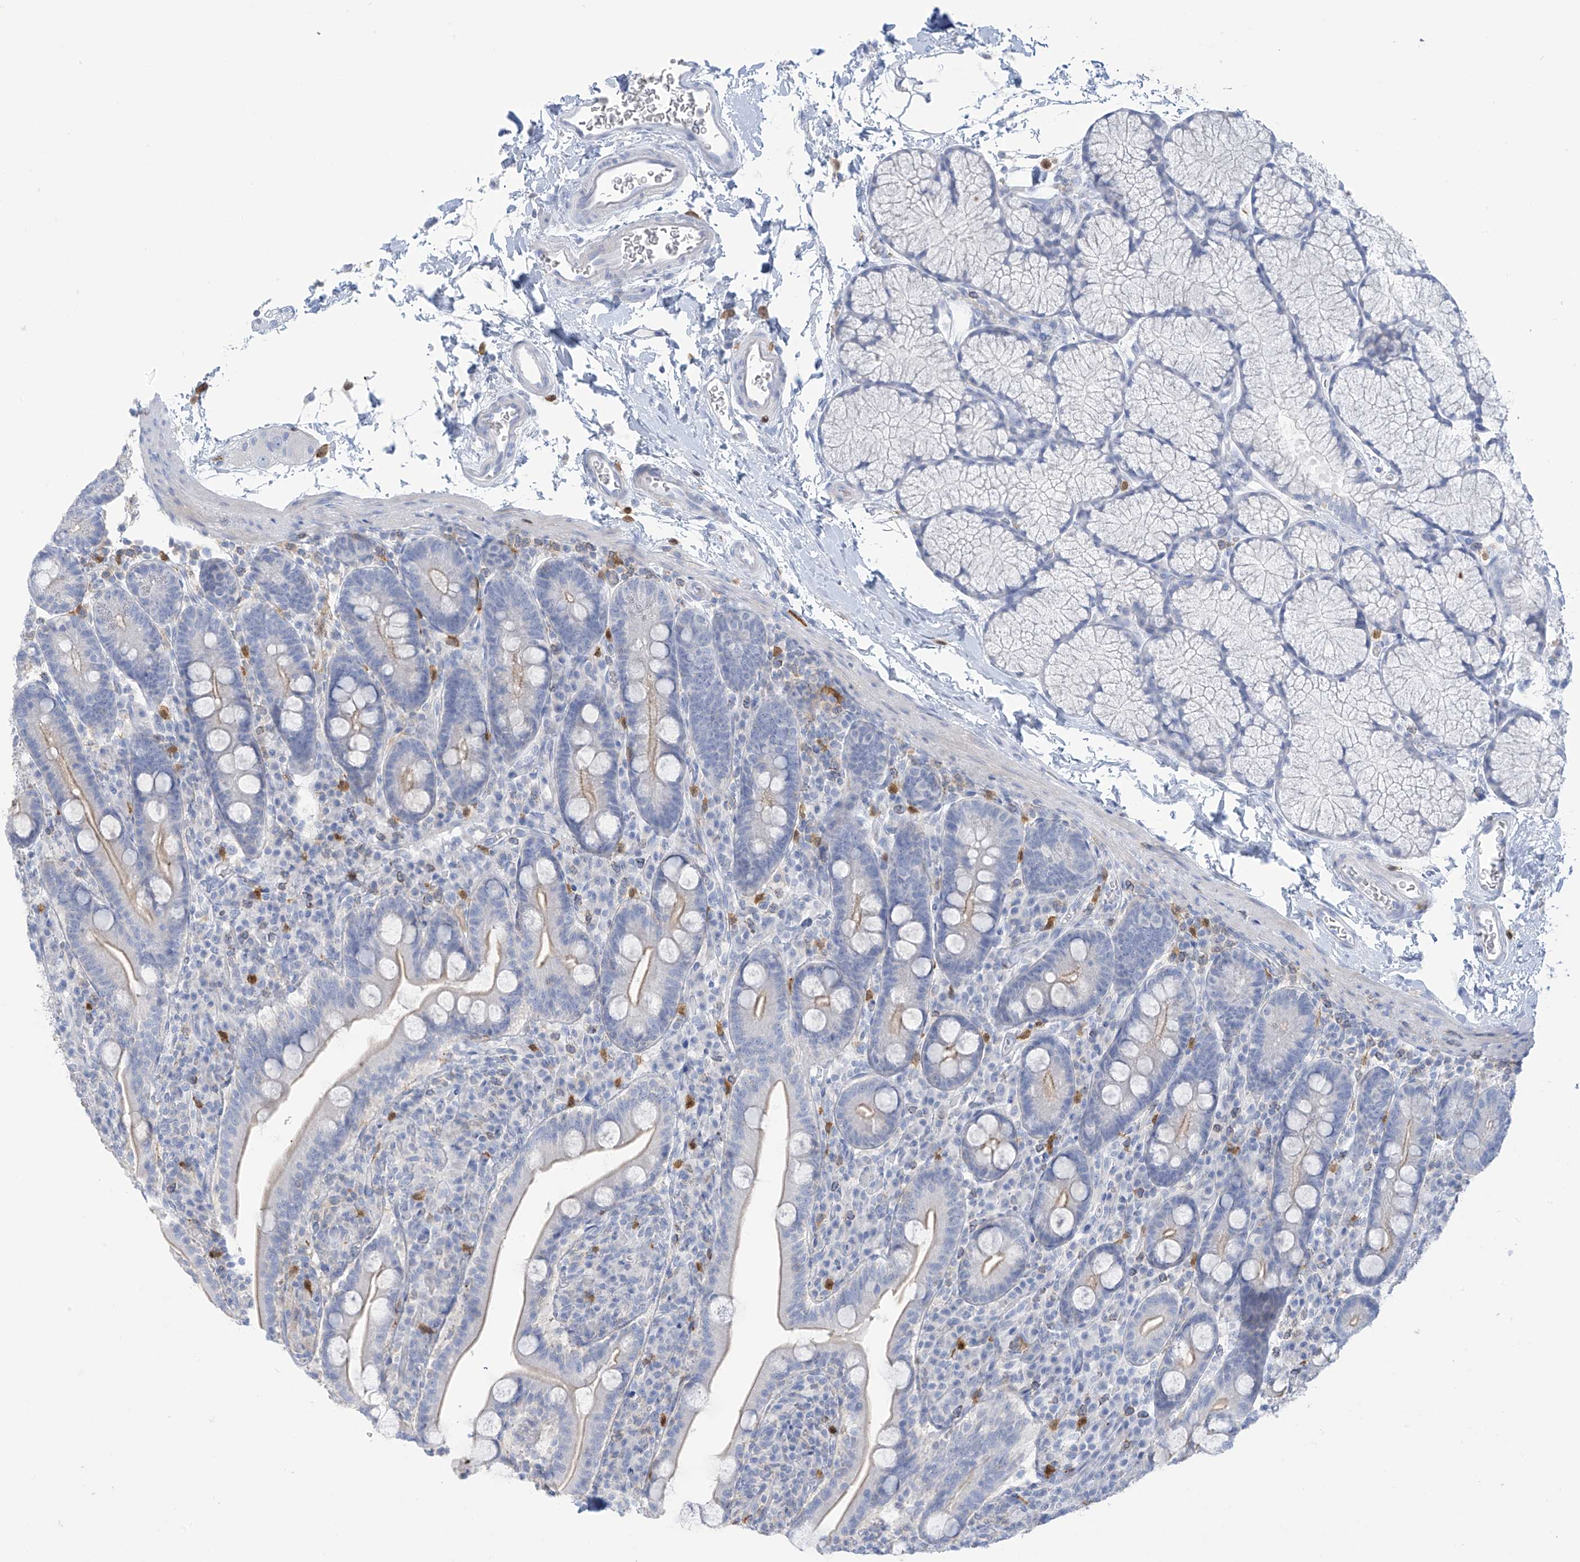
{"staining": {"intensity": "weak", "quantity": "<25%", "location": "cytoplasmic/membranous"}, "tissue": "duodenum", "cell_type": "Glandular cells", "image_type": "normal", "snomed": [{"axis": "morphology", "description": "Normal tissue, NOS"}, {"axis": "topography", "description": "Duodenum"}], "caption": "An immunohistochemistry image of benign duodenum is shown. There is no staining in glandular cells of duodenum. (DAB immunohistochemistry, high magnification).", "gene": "TRMT2B", "patient": {"sex": "male", "age": 35}}